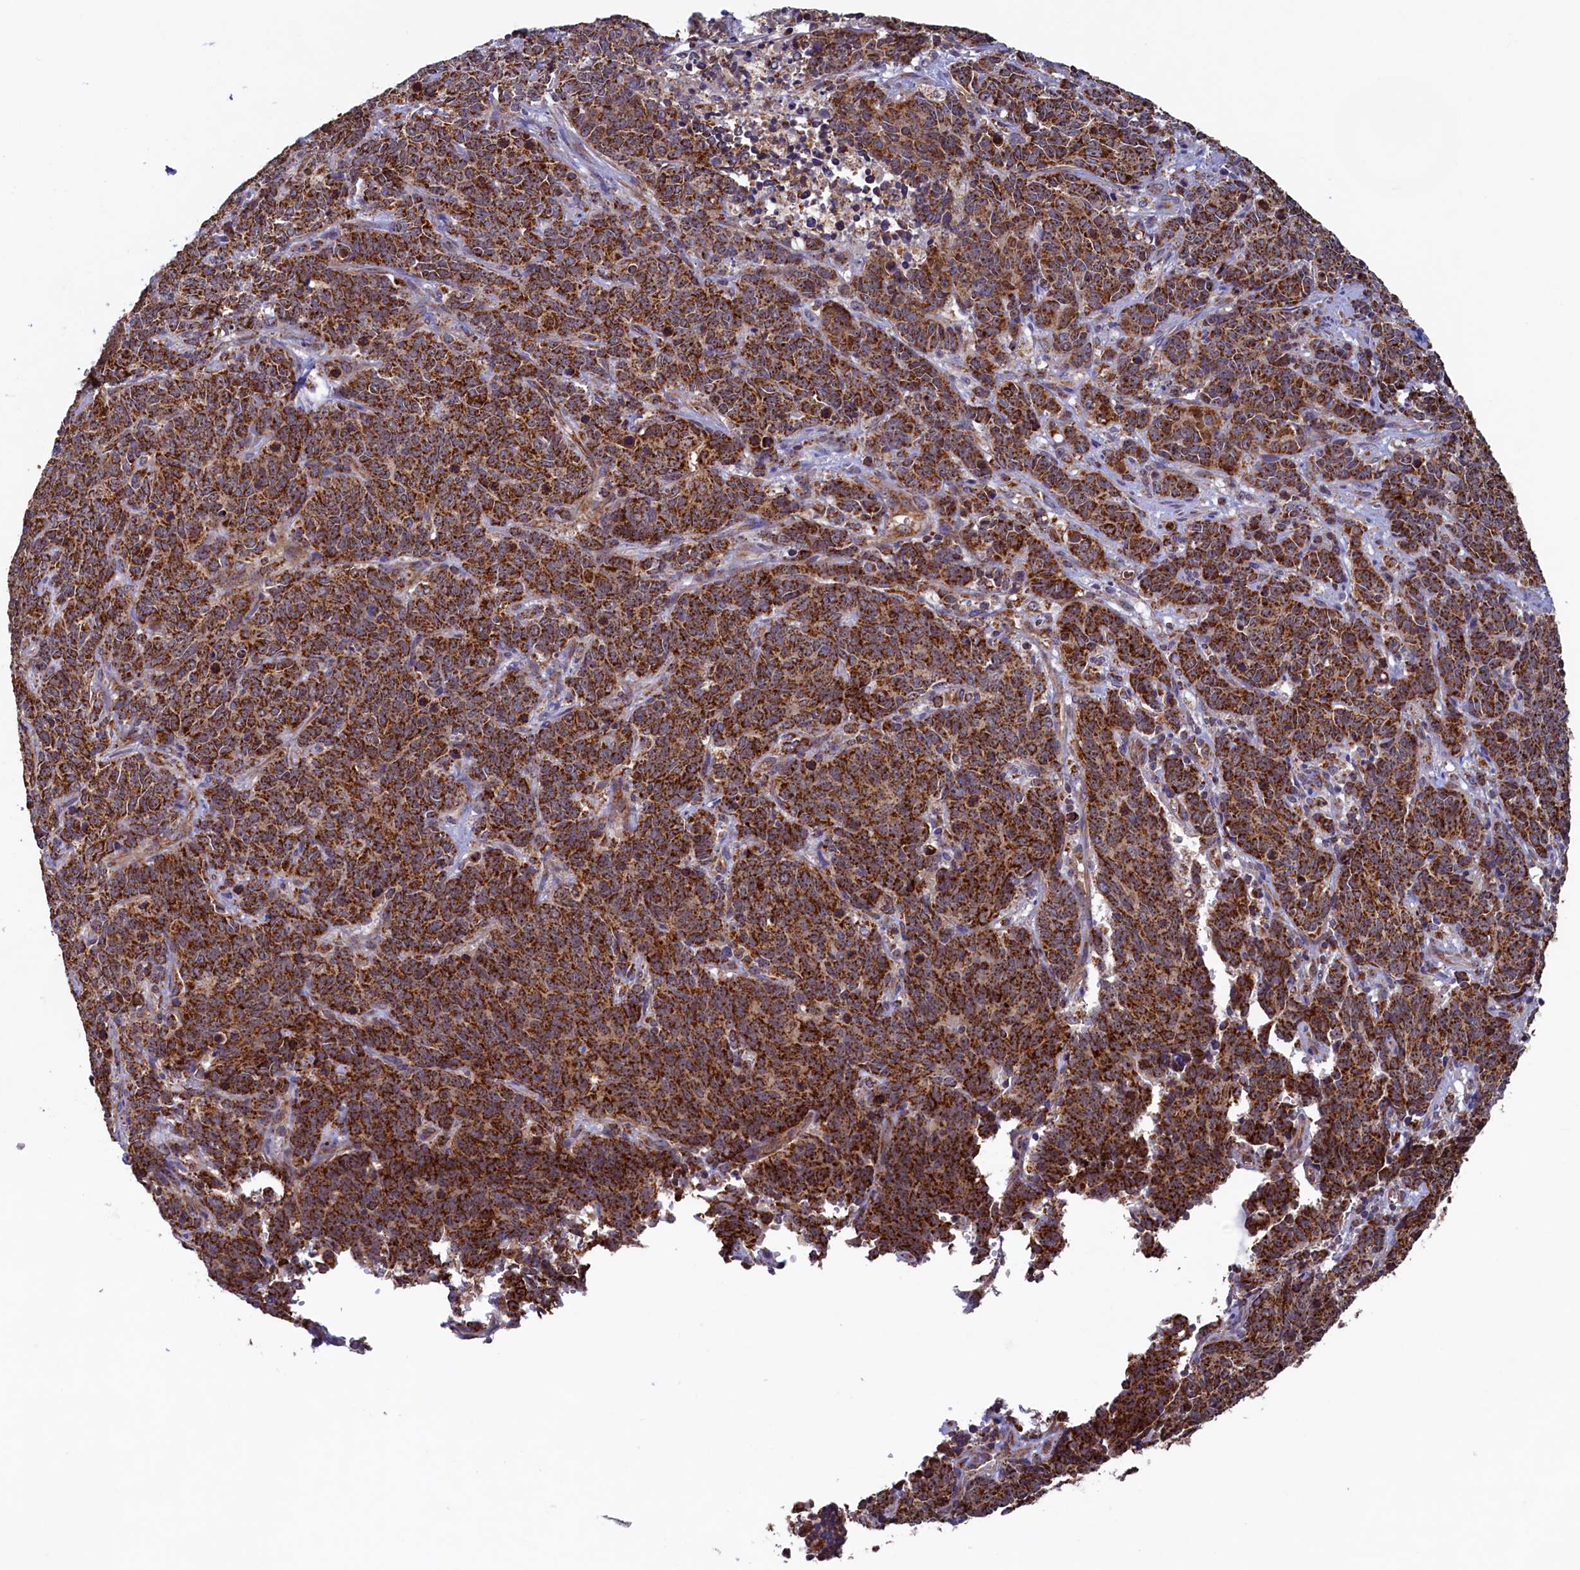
{"staining": {"intensity": "strong", "quantity": ">75%", "location": "cytoplasmic/membranous"}, "tissue": "cervical cancer", "cell_type": "Tumor cells", "image_type": "cancer", "snomed": [{"axis": "morphology", "description": "Squamous cell carcinoma, NOS"}, {"axis": "topography", "description": "Cervix"}], "caption": "Human squamous cell carcinoma (cervical) stained with a protein marker shows strong staining in tumor cells.", "gene": "UBE3B", "patient": {"sex": "female", "age": 60}}